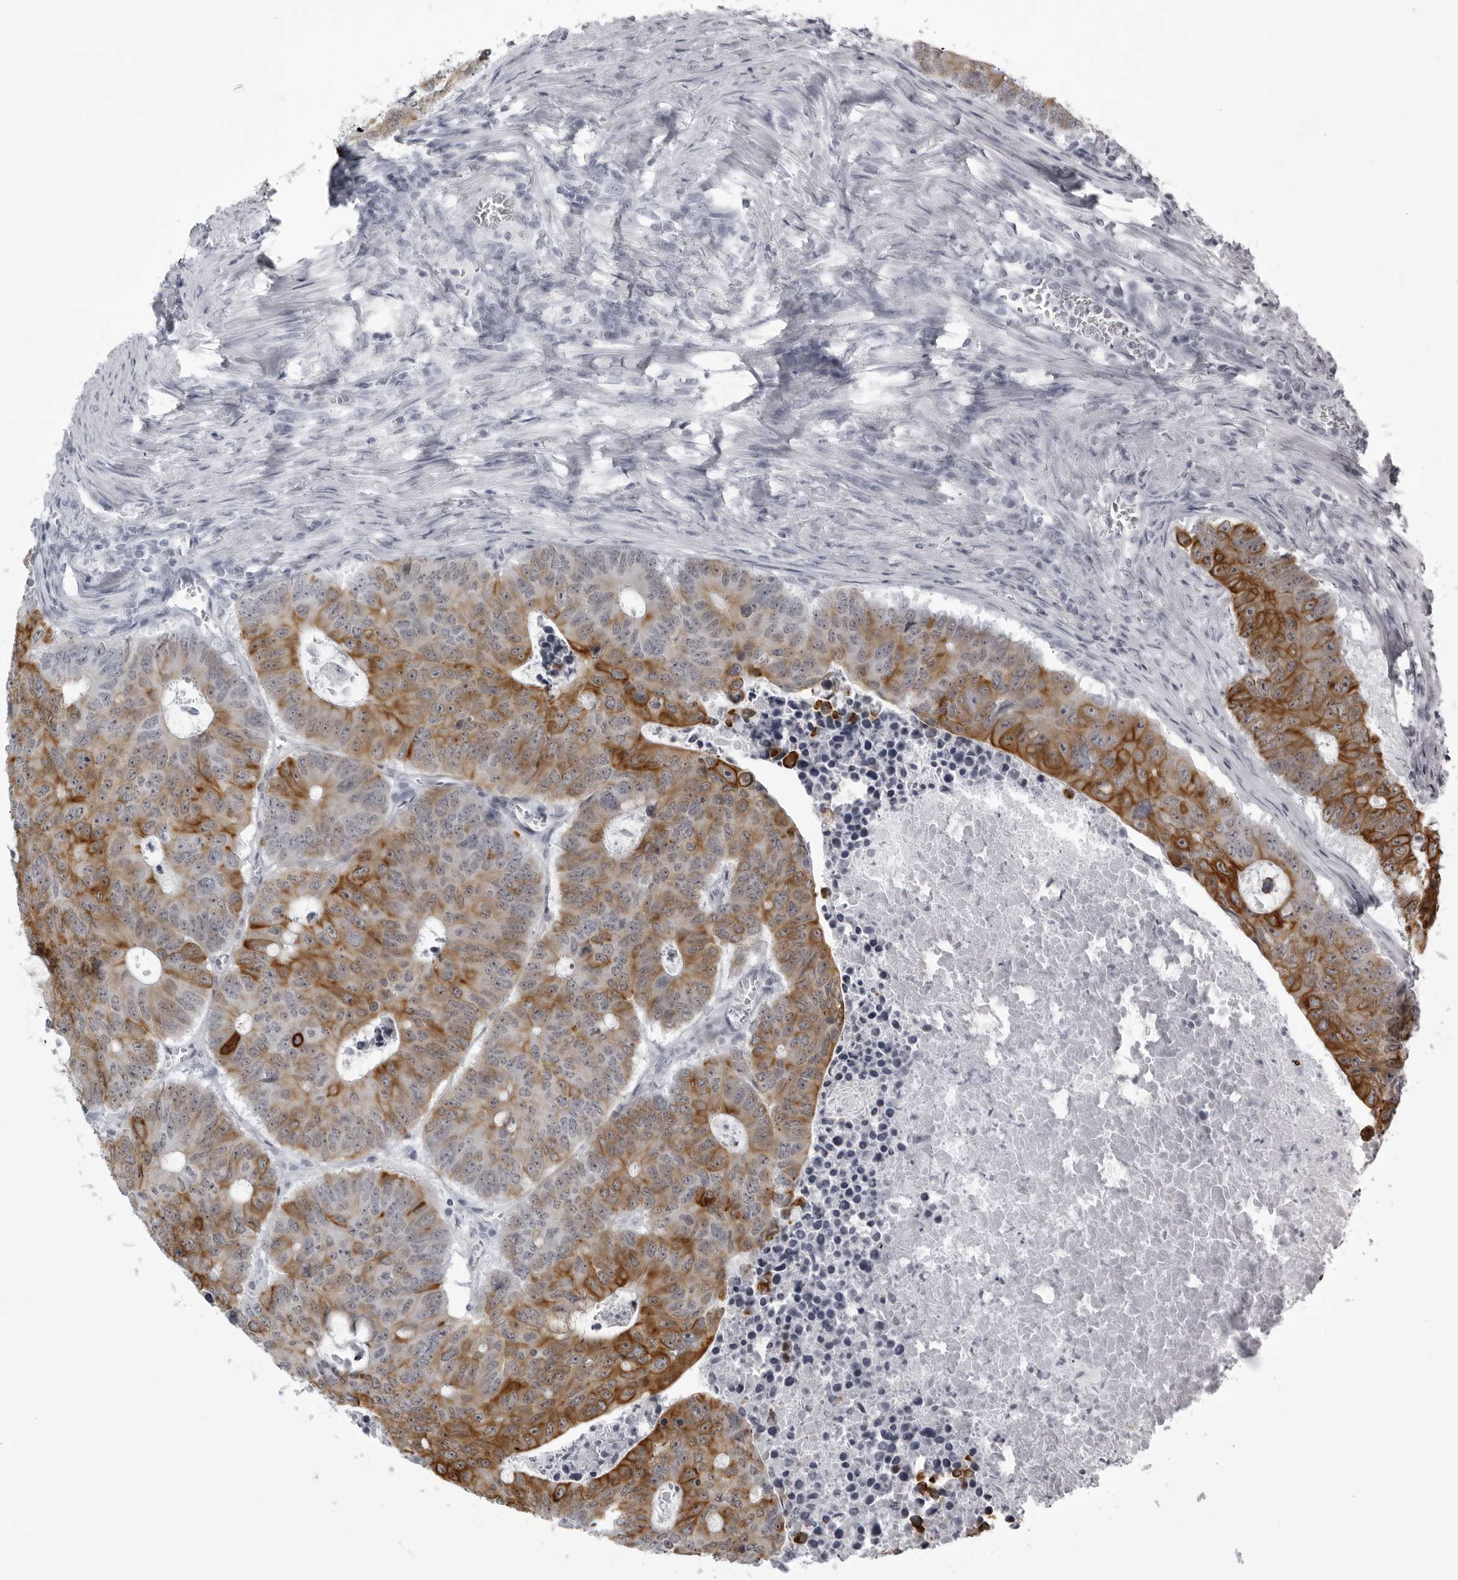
{"staining": {"intensity": "moderate", "quantity": ">75%", "location": "cytoplasmic/membranous"}, "tissue": "colorectal cancer", "cell_type": "Tumor cells", "image_type": "cancer", "snomed": [{"axis": "morphology", "description": "Adenocarcinoma, NOS"}, {"axis": "topography", "description": "Colon"}], "caption": "Immunohistochemistry (IHC) of colorectal adenocarcinoma reveals medium levels of moderate cytoplasmic/membranous expression in approximately >75% of tumor cells. Using DAB (3,3'-diaminobenzidine) (brown) and hematoxylin (blue) stains, captured at high magnification using brightfield microscopy.", "gene": "UROD", "patient": {"sex": "male", "age": 87}}